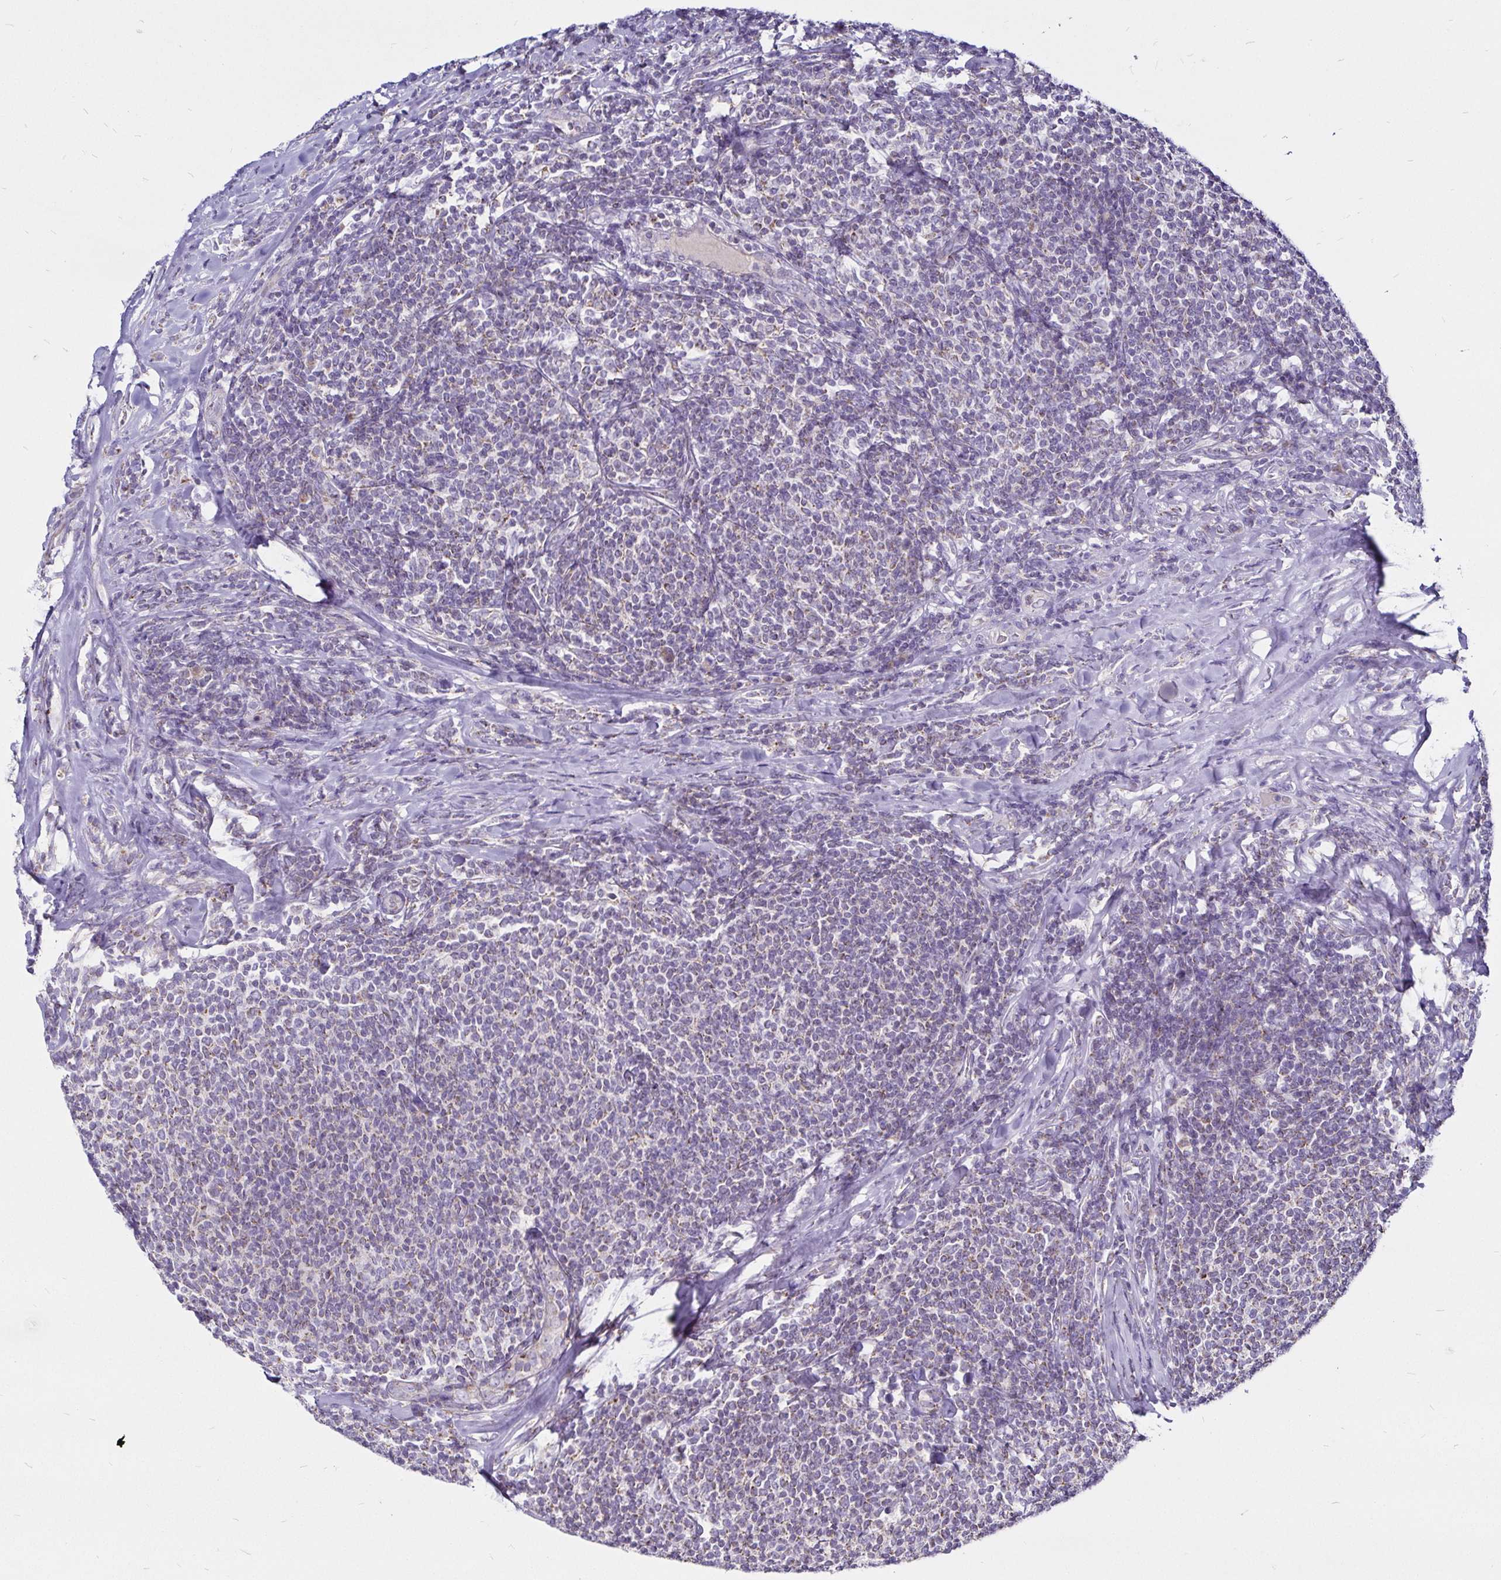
{"staining": {"intensity": "weak", "quantity": "25%-75%", "location": "cytoplasmic/membranous"}, "tissue": "lymphoma", "cell_type": "Tumor cells", "image_type": "cancer", "snomed": [{"axis": "morphology", "description": "Malignant lymphoma, non-Hodgkin's type, Low grade"}, {"axis": "topography", "description": "Lymph node"}], "caption": "IHC micrograph of neoplastic tissue: human low-grade malignant lymphoma, non-Hodgkin's type stained using IHC displays low levels of weak protein expression localized specifically in the cytoplasmic/membranous of tumor cells, appearing as a cytoplasmic/membranous brown color.", "gene": "PGAM2", "patient": {"sex": "male", "age": 52}}